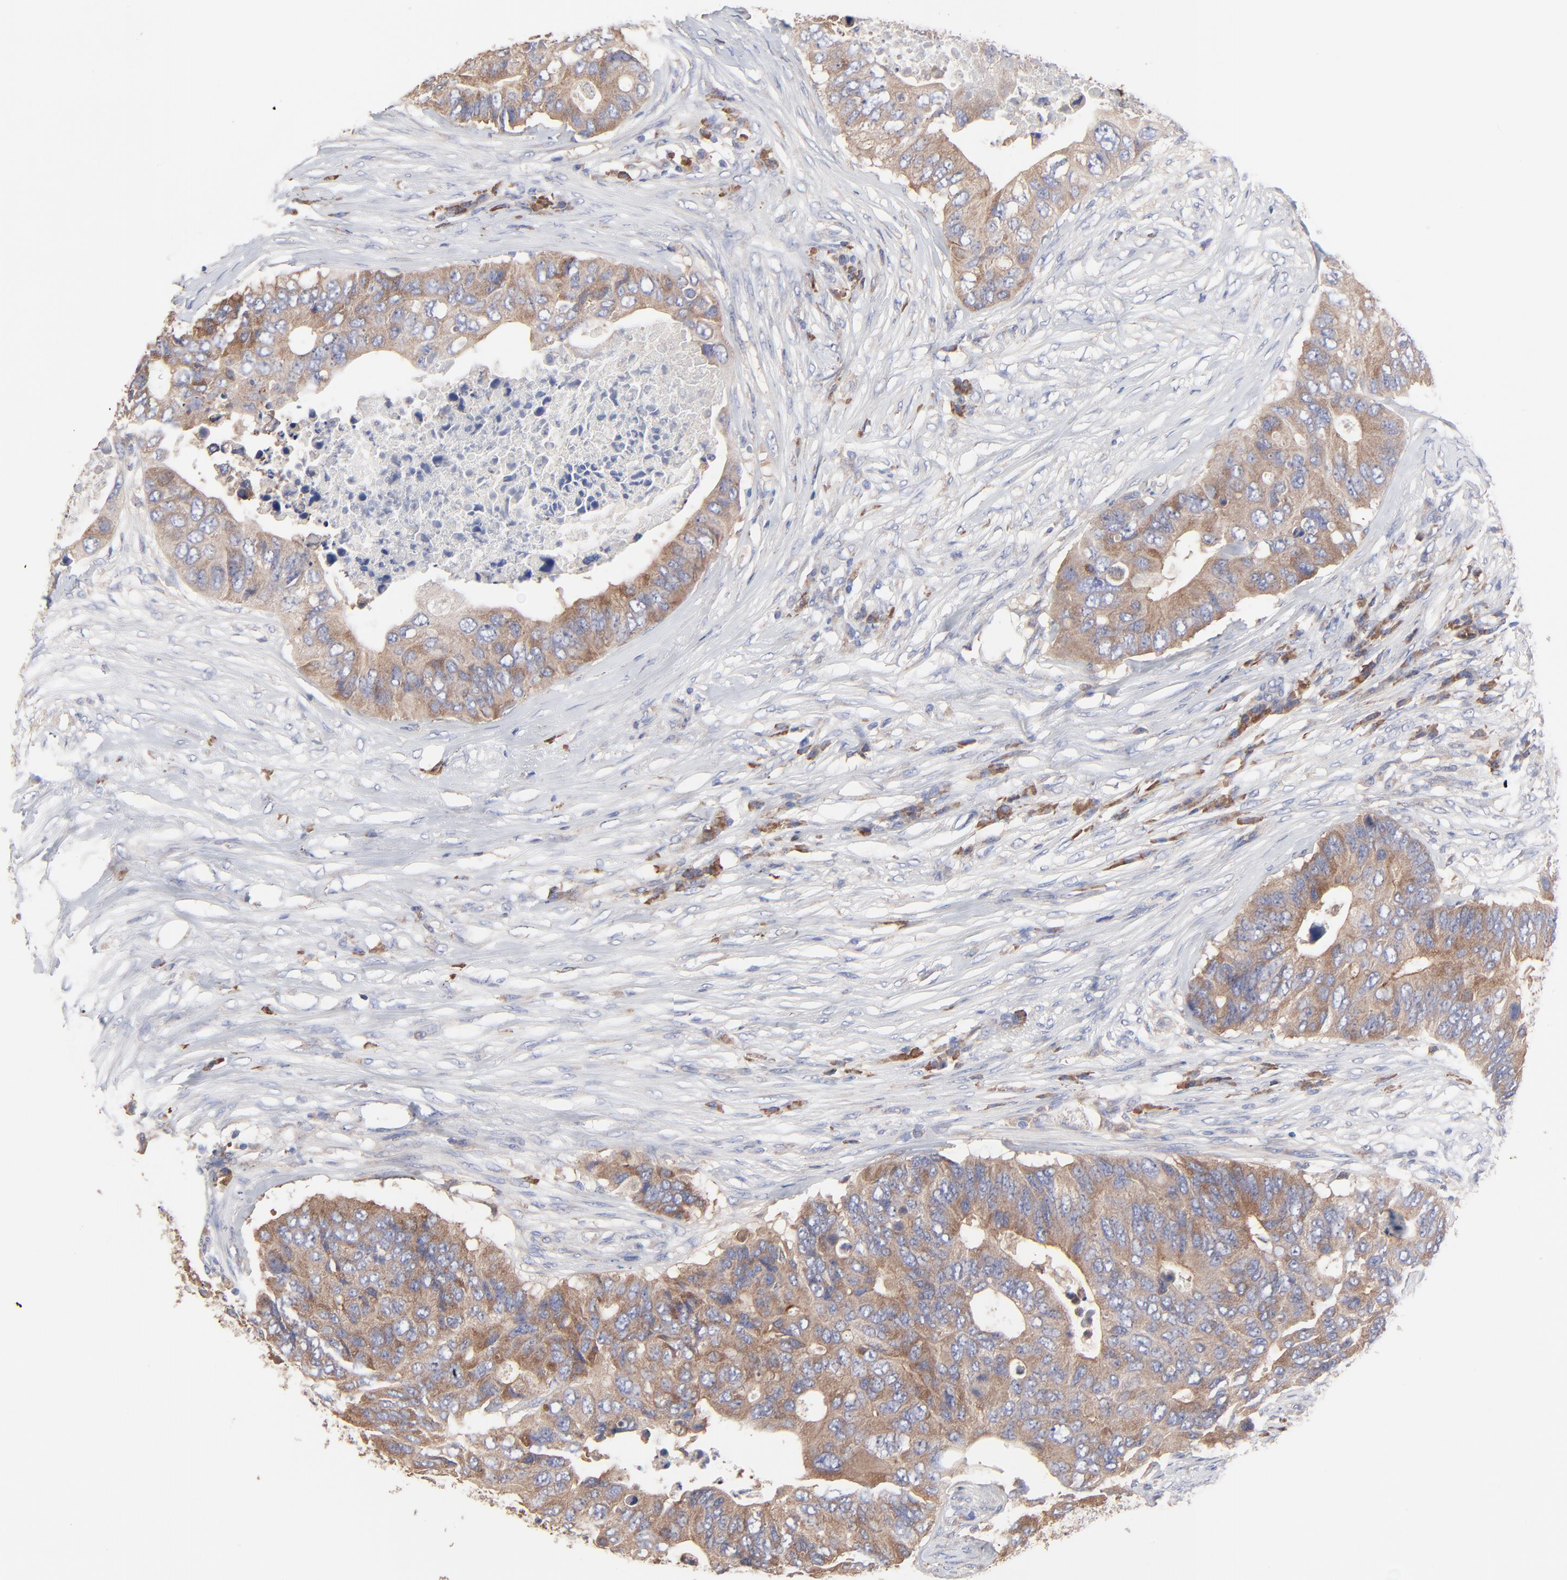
{"staining": {"intensity": "moderate", "quantity": ">75%", "location": "cytoplasmic/membranous"}, "tissue": "colorectal cancer", "cell_type": "Tumor cells", "image_type": "cancer", "snomed": [{"axis": "morphology", "description": "Adenocarcinoma, NOS"}, {"axis": "topography", "description": "Colon"}], "caption": "Protein analysis of colorectal cancer (adenocarcinoma) tissue displays moderate cytoplasmic/membranous positivity in about >75% of tumor cells.", "gene": "PPFIBP2", "patient": {"sex": "male", "age": 71}}